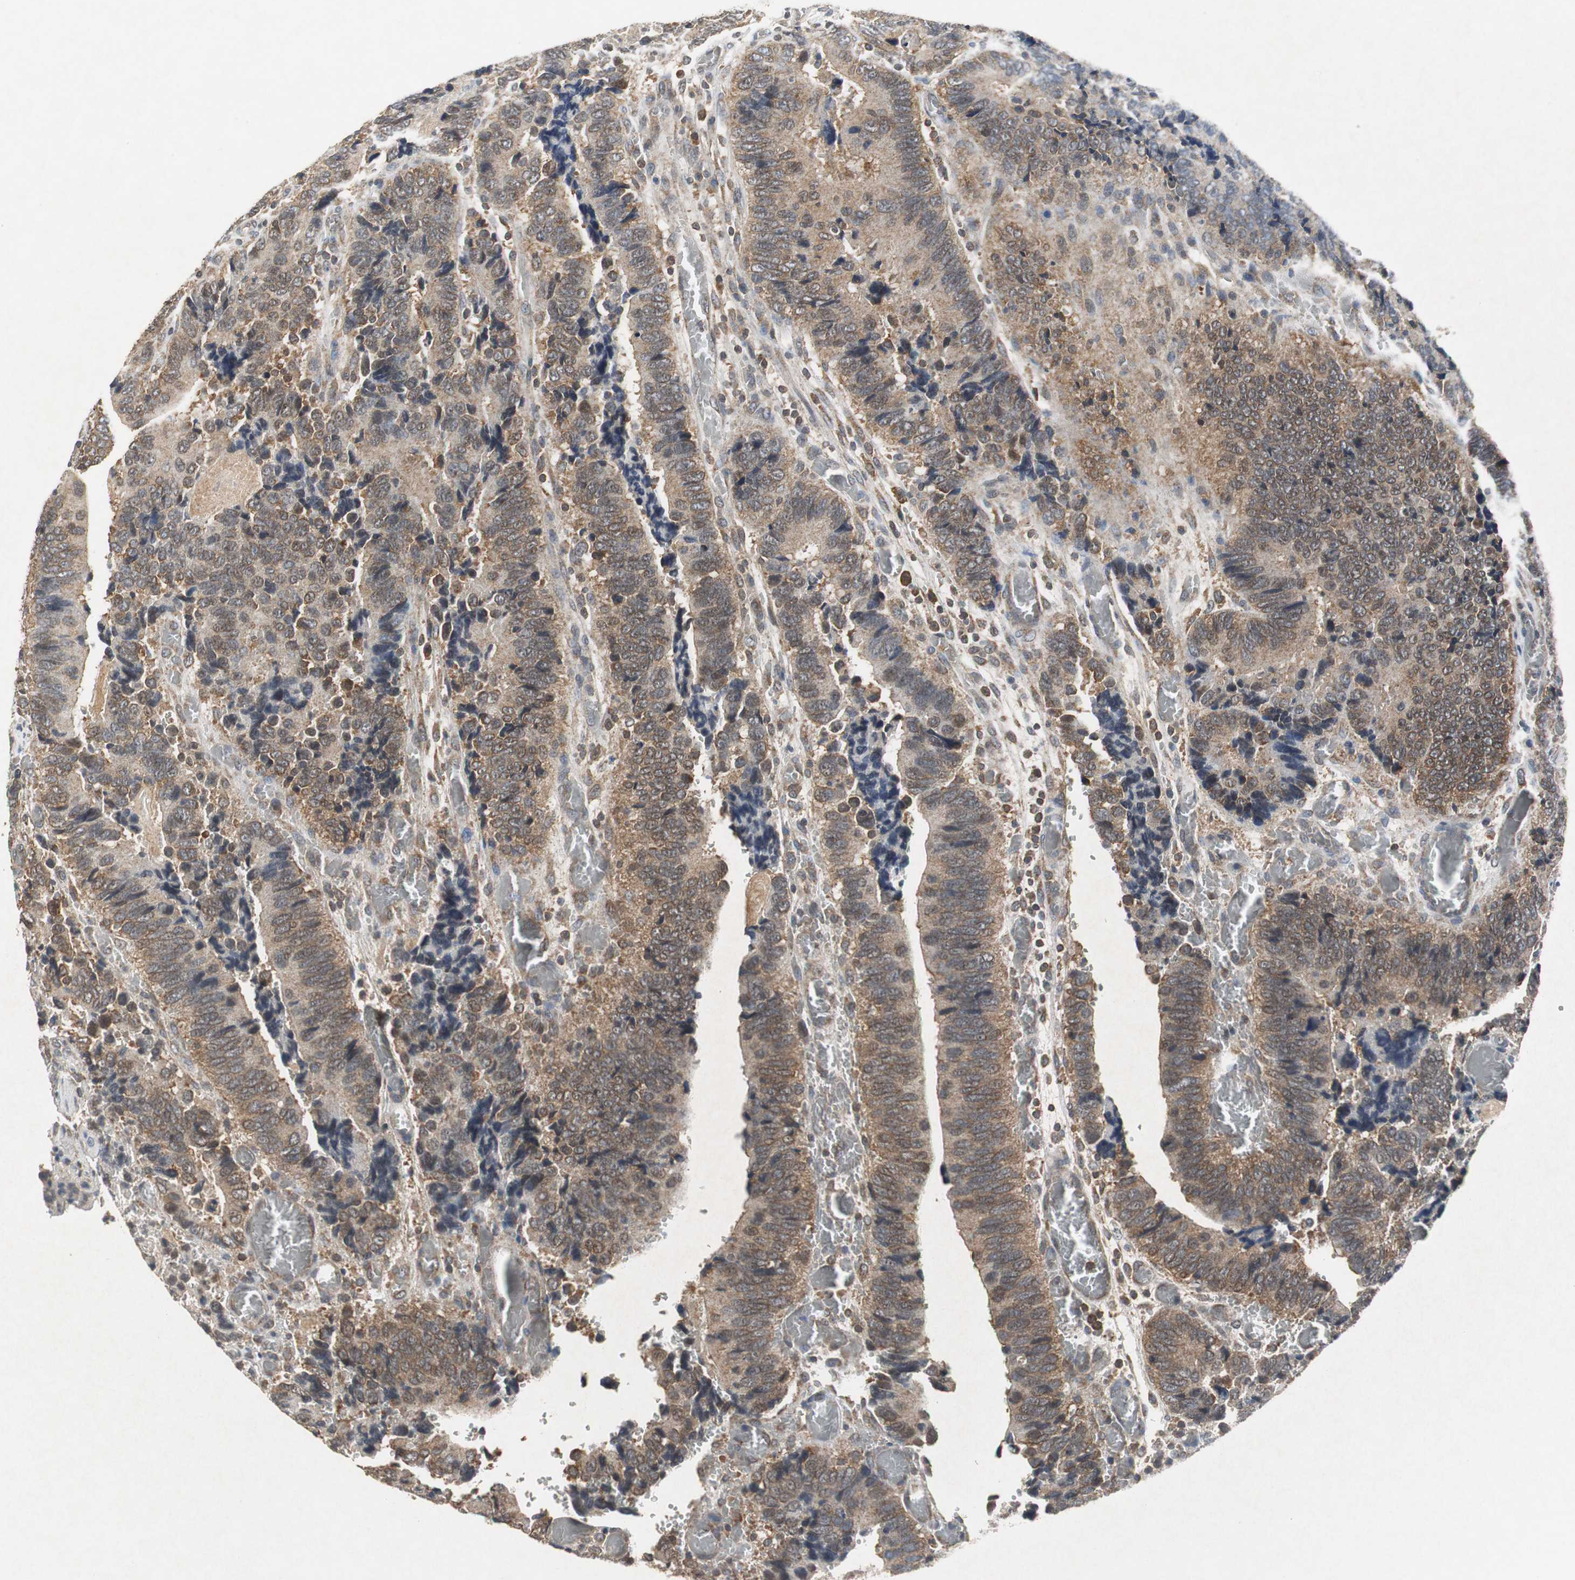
{"staining": {"intensity": "moderate", "quantity": ">75%", "location": "cytoplasmic/membranous"}, "tissue": "colorectal cancer", "cell_type": "Tumor cells", "image_type": "cancer", "snomed": [{"axis": "morphology", "description": "Adenocarcinoma, NOS"}, {"axis": "topography", "description": "Colon"}], "caption": "Protein expression analysis of colorectal adenocarcinoma shows moderate cytoplasmic/membranous staining in about >75% of tumor cells.", "gene": "VBP1", "patient": {"sex": "male", "age": 72}}